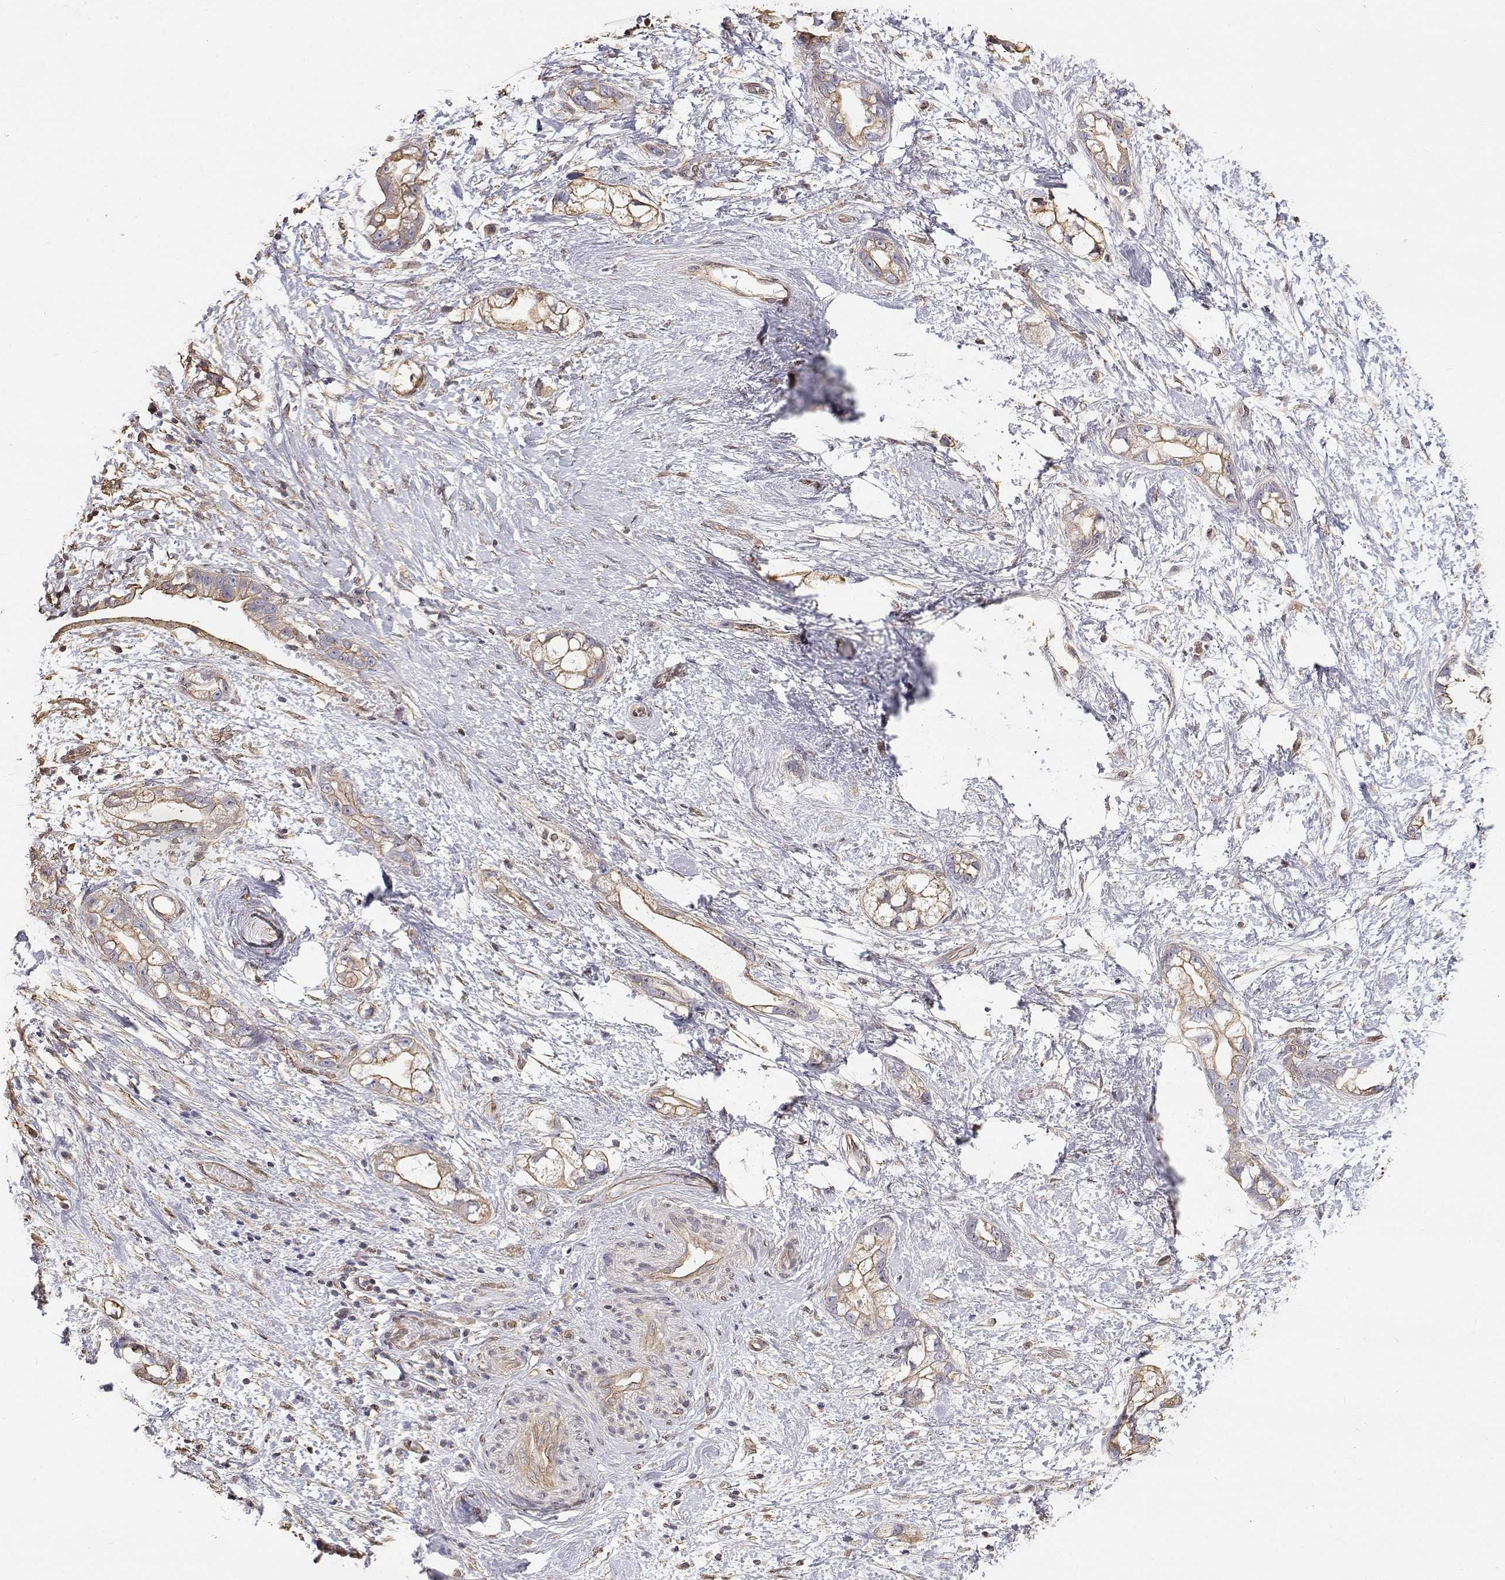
{"staining": {"intensity": "weak", "quantity": "25%-75%", "location": "cytoplasmic/membranous"}, "tissue": "stomach cancer", "cell_type": "Tumor cells", "image_type": "cancer", "snomed": [{"axis": "morphology", "description": "Adenocarcinoma, NOS"}, {"axis": "topography", "description": "Stomach"}], "caption": "The immunohistochemical stain highlights weak cytoplasmic/membranous positivity in tumor cells of stomach cancer (adenocarcinoma) tissue.", "gene": "GSDMA", "patient": {"sex": "male", "age": 55}}